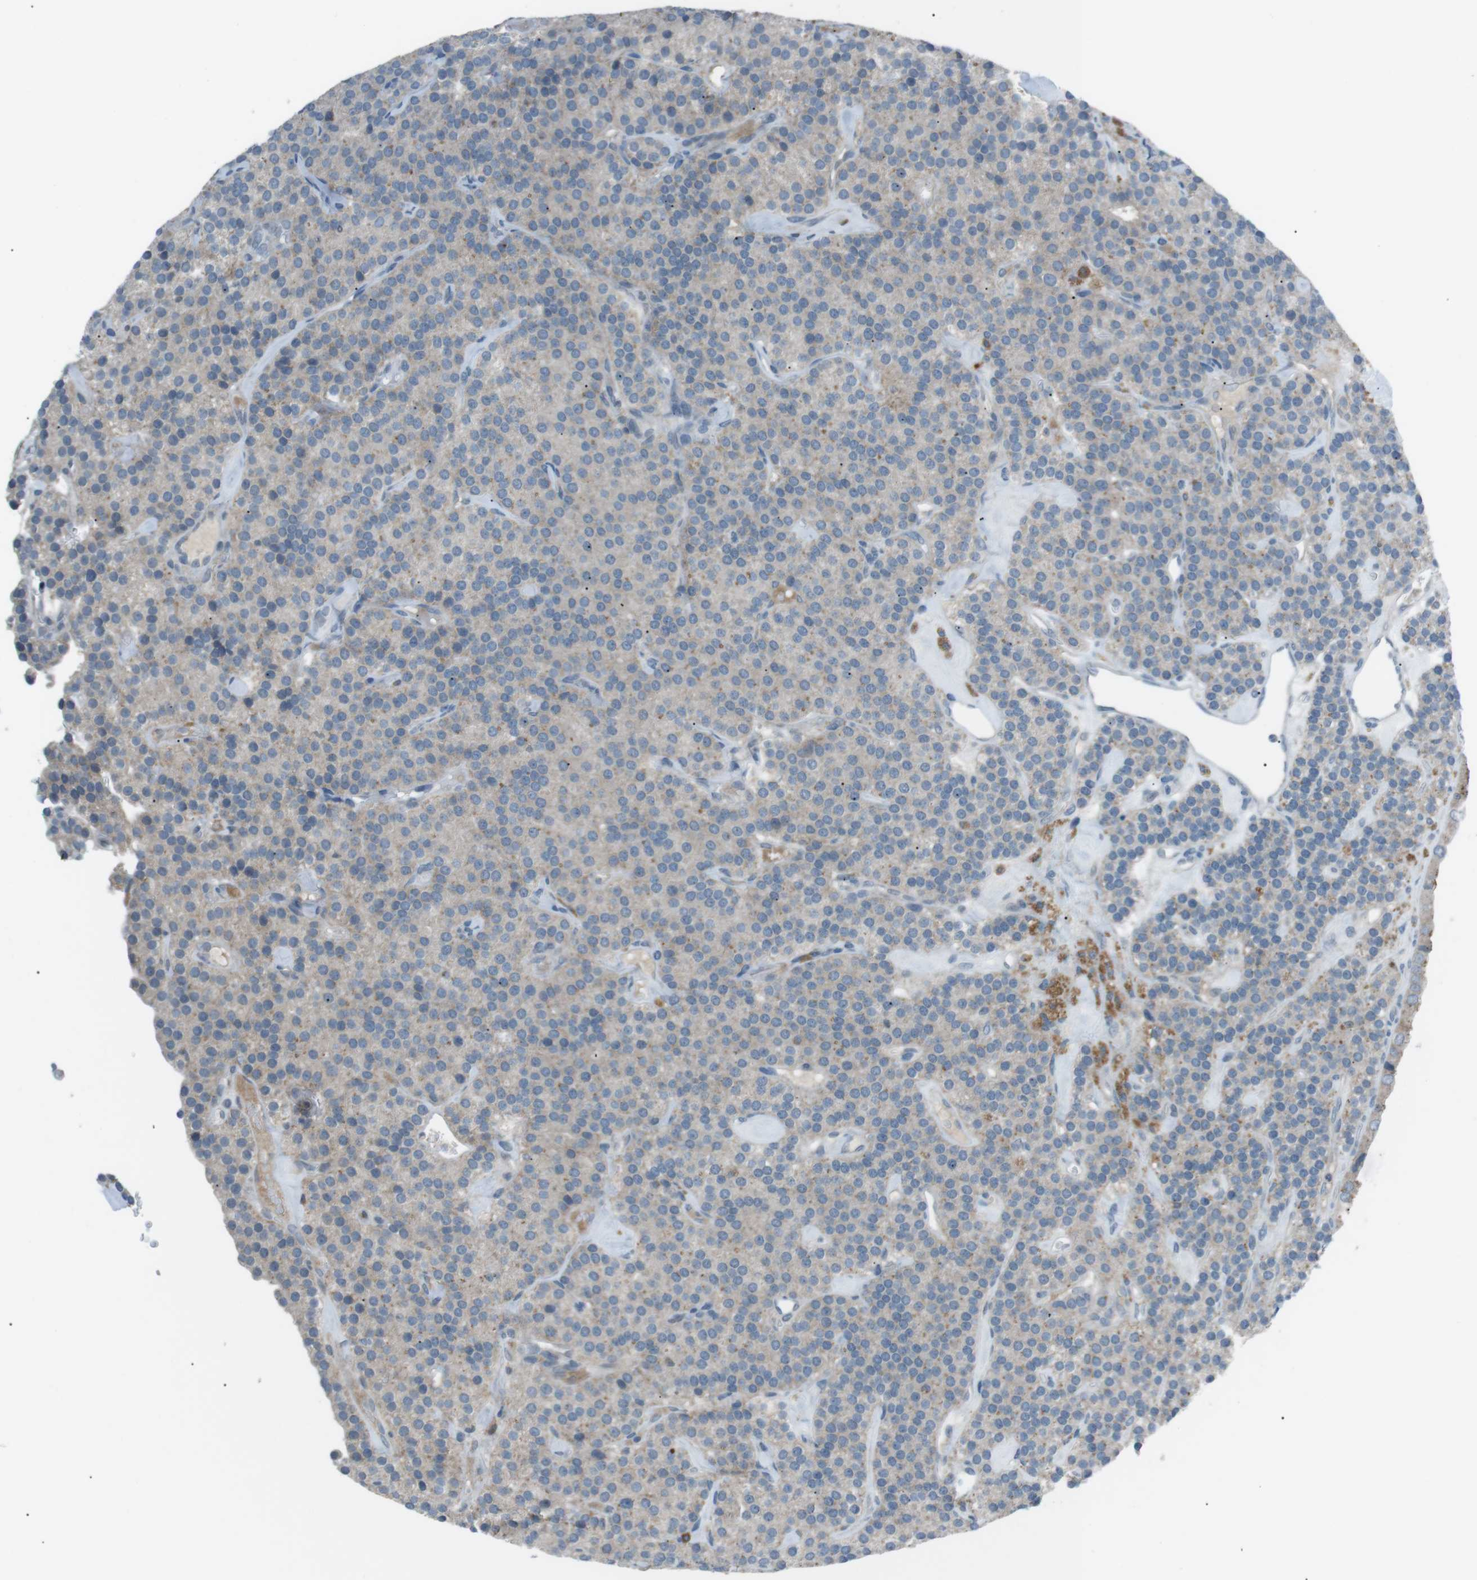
{"staining": {"intensity": "weak", "quantity": "25%-75%", "location": "cytoplasmic/membranous"}, "tissue": "parathyroid gland", "cell_type": "Glandular cells", "image_type": "normal", "snomed": [{"axis": "morphology", "description": "Normal tissue, NOS"}, {"axis": "morphology", "description": "Adenoma, NOS"}, {"axis": "topography", "description": "Parathyroid gland"}], "caption": "IHC (DAB) staining of unremarkable parathyroid gland exhibits weak cytoplasmic/membranous protein positivity in approximately 25%-75% of glandular cells.", "gene": "FCRLA", "patient": {"sex": "female", "age": 86}}